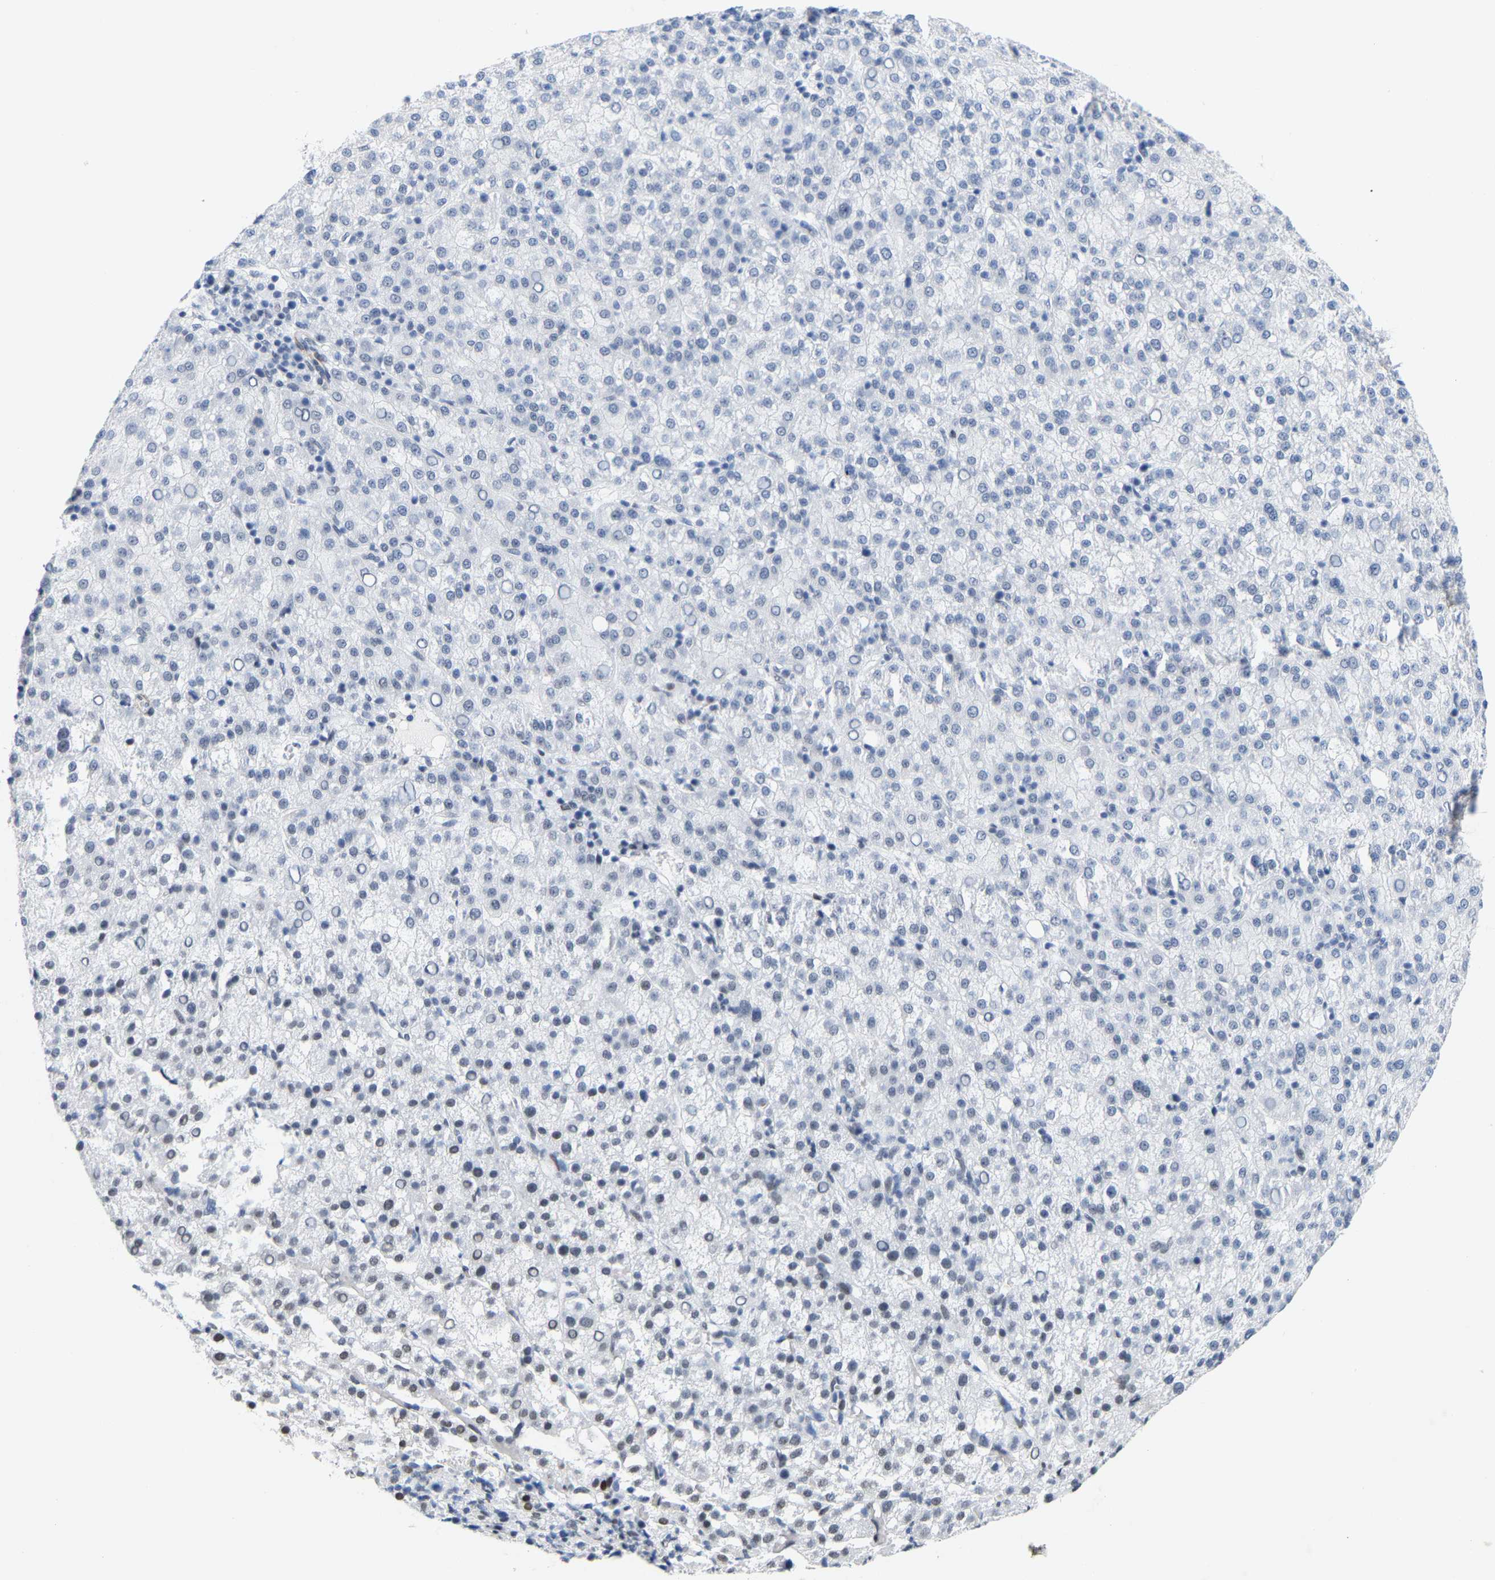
{"staining": {"intensity": "weak", "quantity": "<25%", "location": "nuclear"}, "tissue": "liver cancer", "cell_type": "Tumor cells", "image_type": "cancer", "snomed": [{"axis": "morphology", "description": "Carcinoma, Hepatocellular, NOS"}, {"axis": "topography", "description": "Liver"}], "caption": "Immunohistochemistry image of neoplastic tissue: human liver cancer (hepatocellular carcinoma) stained with DAB (3,3'-diaminobenzidine) exhibits no significant protein expression in tumor cells. The staining was performed using DAB to visualize the protein expression in brown, while the nuclei were stained in blue with hematoxylin (Magnification: 20x).", "gene": "FAM180A", "patient": {"sex": "female", "age": 58}}